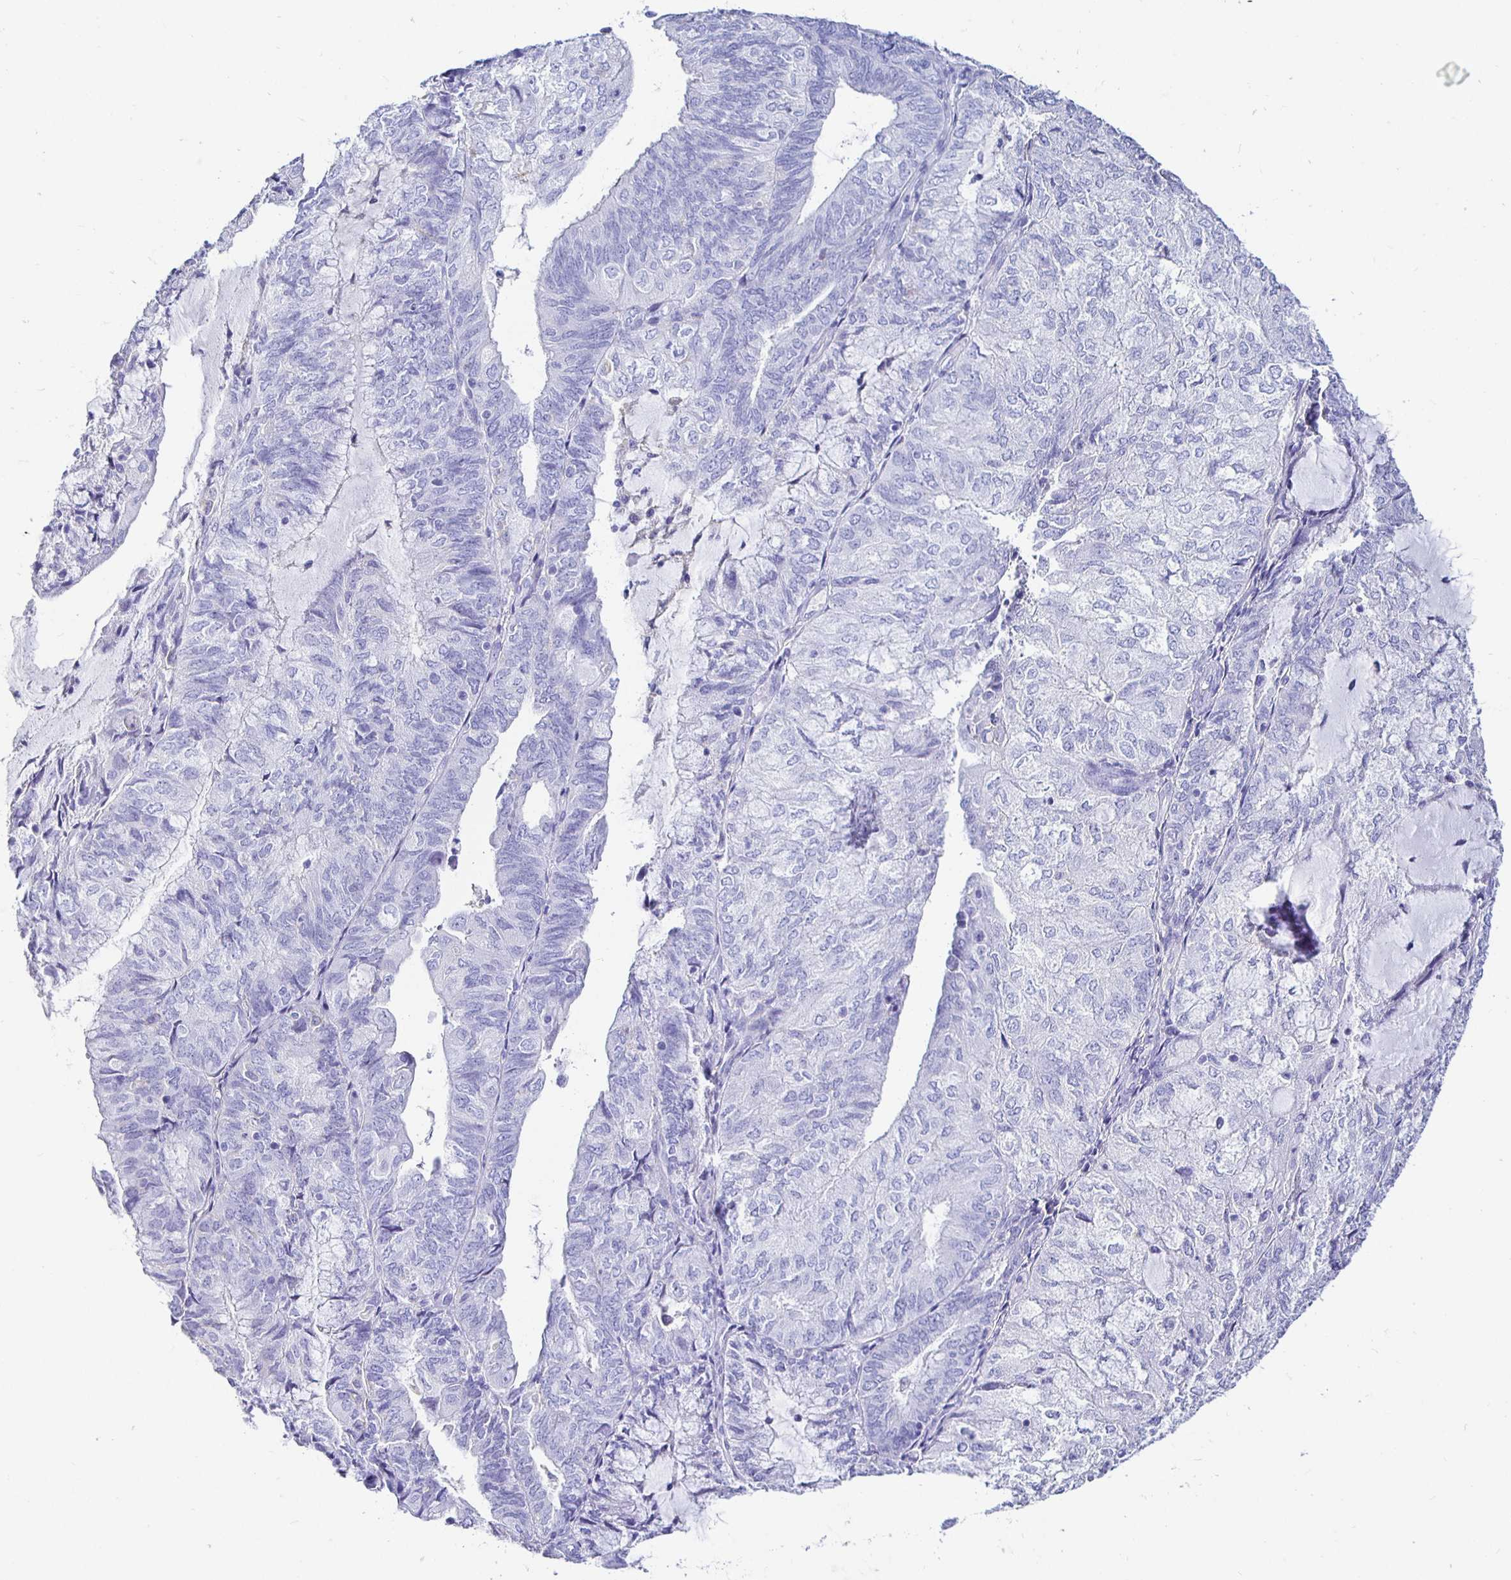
{"staining": {"intensity": "negative", "quantity": "none", "location": "none"}, "tissue": "endometrial cancer", "cell_type": "Tumor cells", "image_type": "cancer", "snomed": [{"axis": "morphology", "description": "Adenocarcinoma, NOS"}, {"axis": "topography", "description": "Endometrium"}], "caption": "Tumor cells show no significant expression in endometrial cancer.", "gene": "UMOD", "patient": {"sex": "female", "age": 81}}